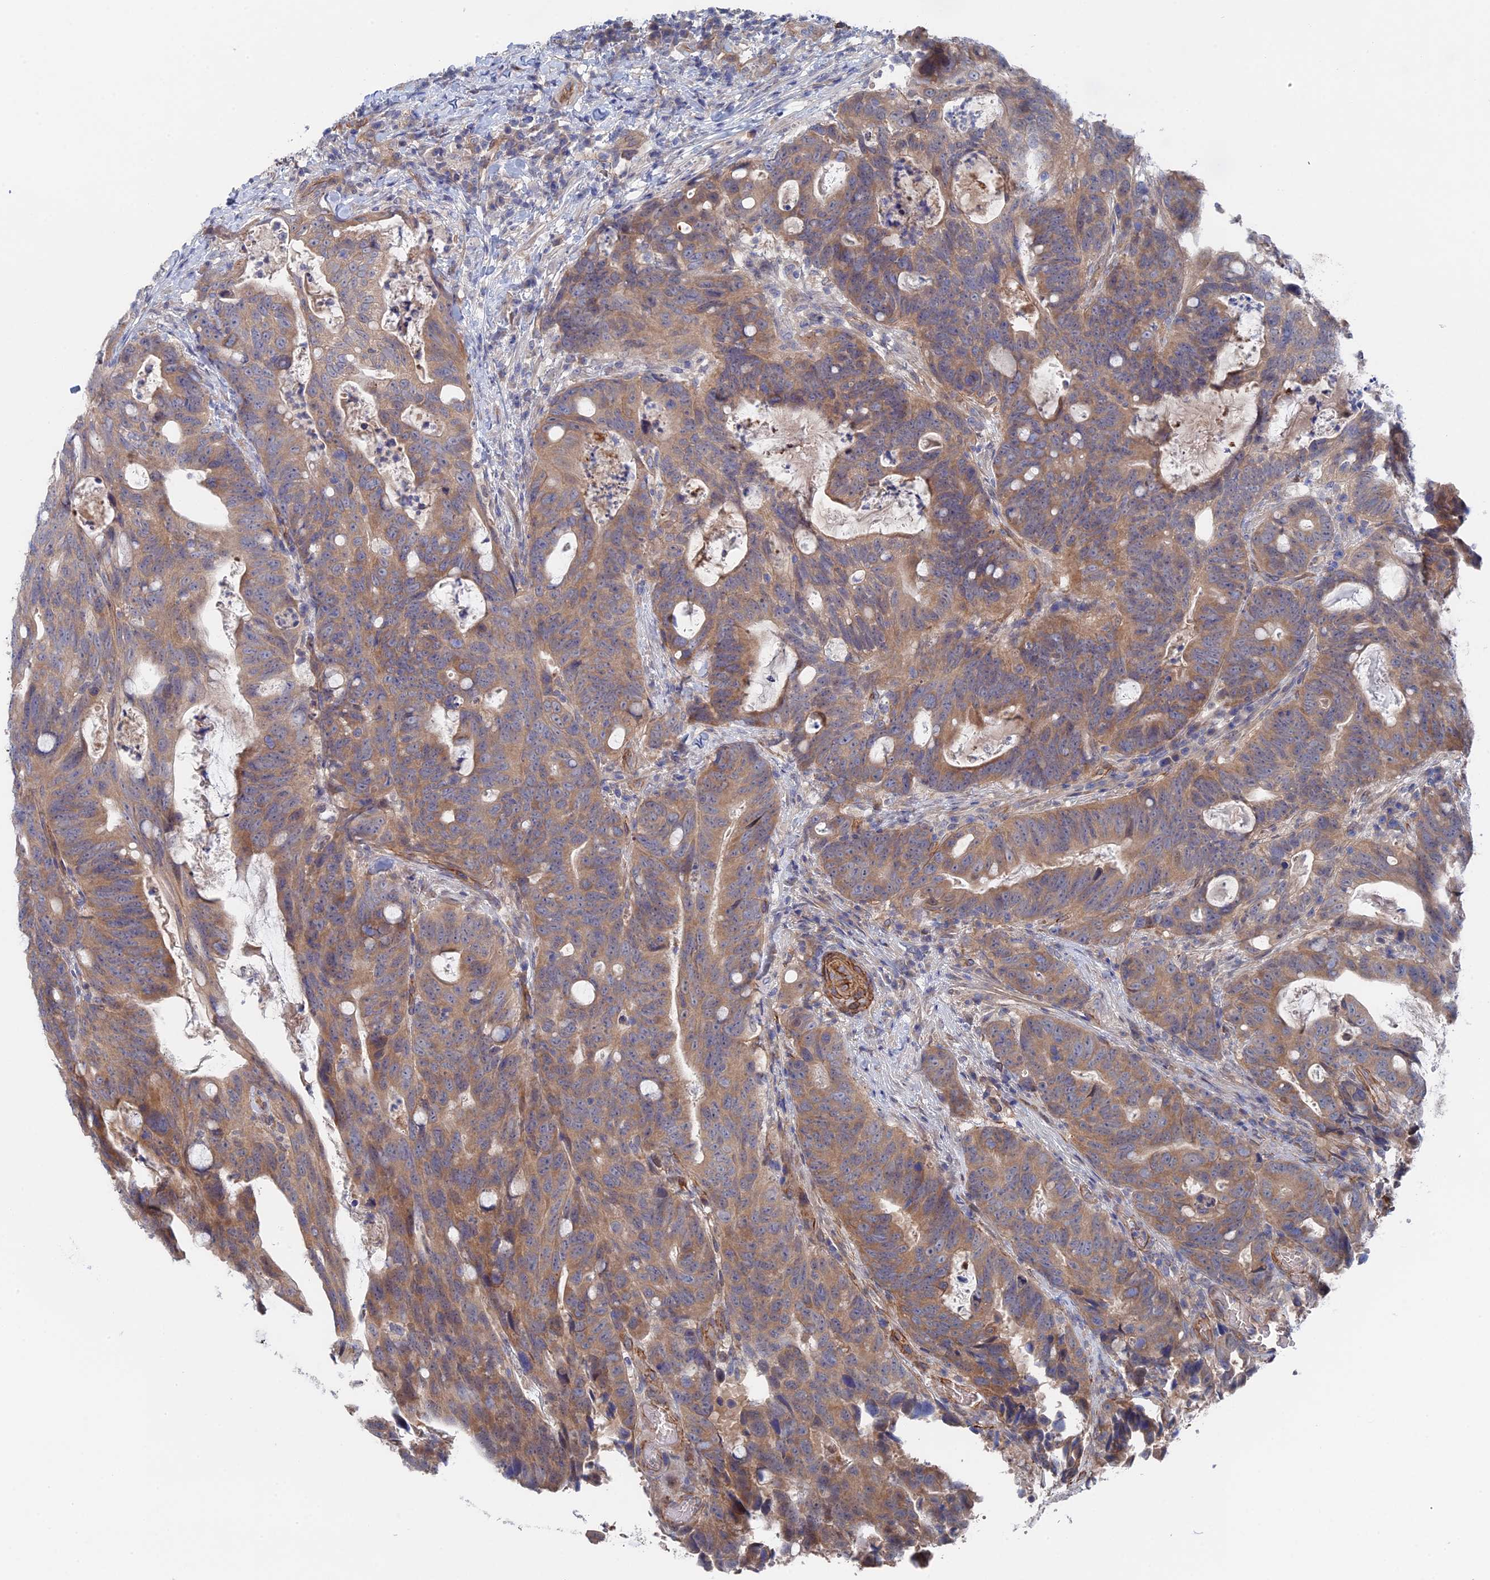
{"staining": {"intensity": "moderate", "quantity": ">75%", "location": "cytoplasmic/membranous"}, "tissue": "colorectal cancer", "cell_type": "Tumor cells", "image_type": "cancer", "snomed": [{"axis": "morphology", "description": "Adenocarcinoma, NOS"}, {"axis": "topography", "description": "Colon"}], "caption": "Colorectal cancer stained for a protein shows moderate cytoplasmic/membranous positivity in tumor cells.", "gene": "MTHFSD", "patient": {"sex": "female", "age": 82}}